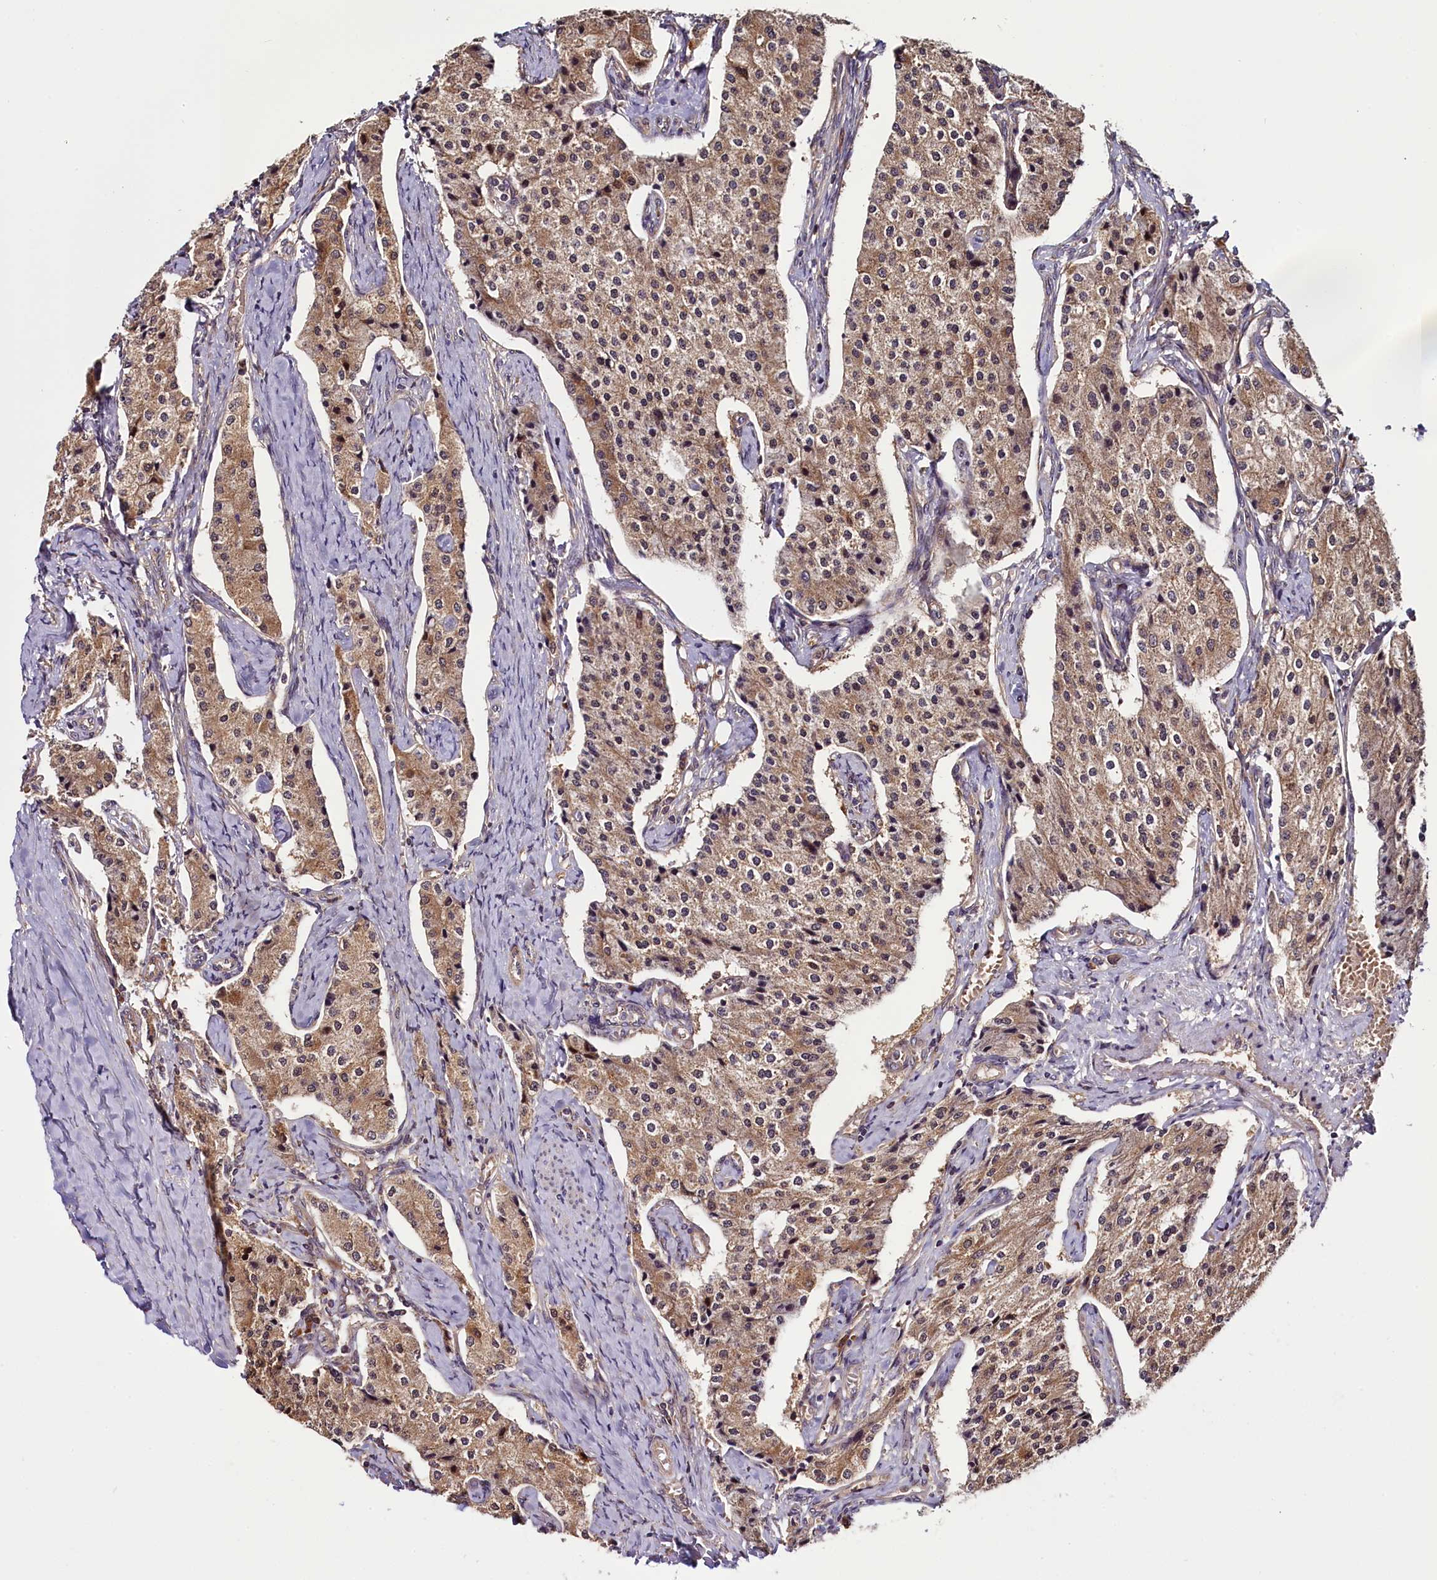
{"staining": {"intensity": "moderate", "quantity": ">75%", "location": "cytoplasmic/membranous"}, "tissue": "carcinoid", "cell_type": "Tumor cells", "image_type": "cancer", "snomed": [{"axis": "morphology", "description": "Carcinoid, malignant, NOS"}, {"axis": "topography", "description": "Colon"}], "caption": "Protein expression analysis of human carcinoid (malignant) reveals moderate cytoplasmic/membranous expression in about >75% of tumor cells. (DAB (3,3'-diaminobenzidine) IHC with brightfield microscopy, high magnification).", "gene": "RPUSD2", "patient": {"sex": "female", "age": 52}}